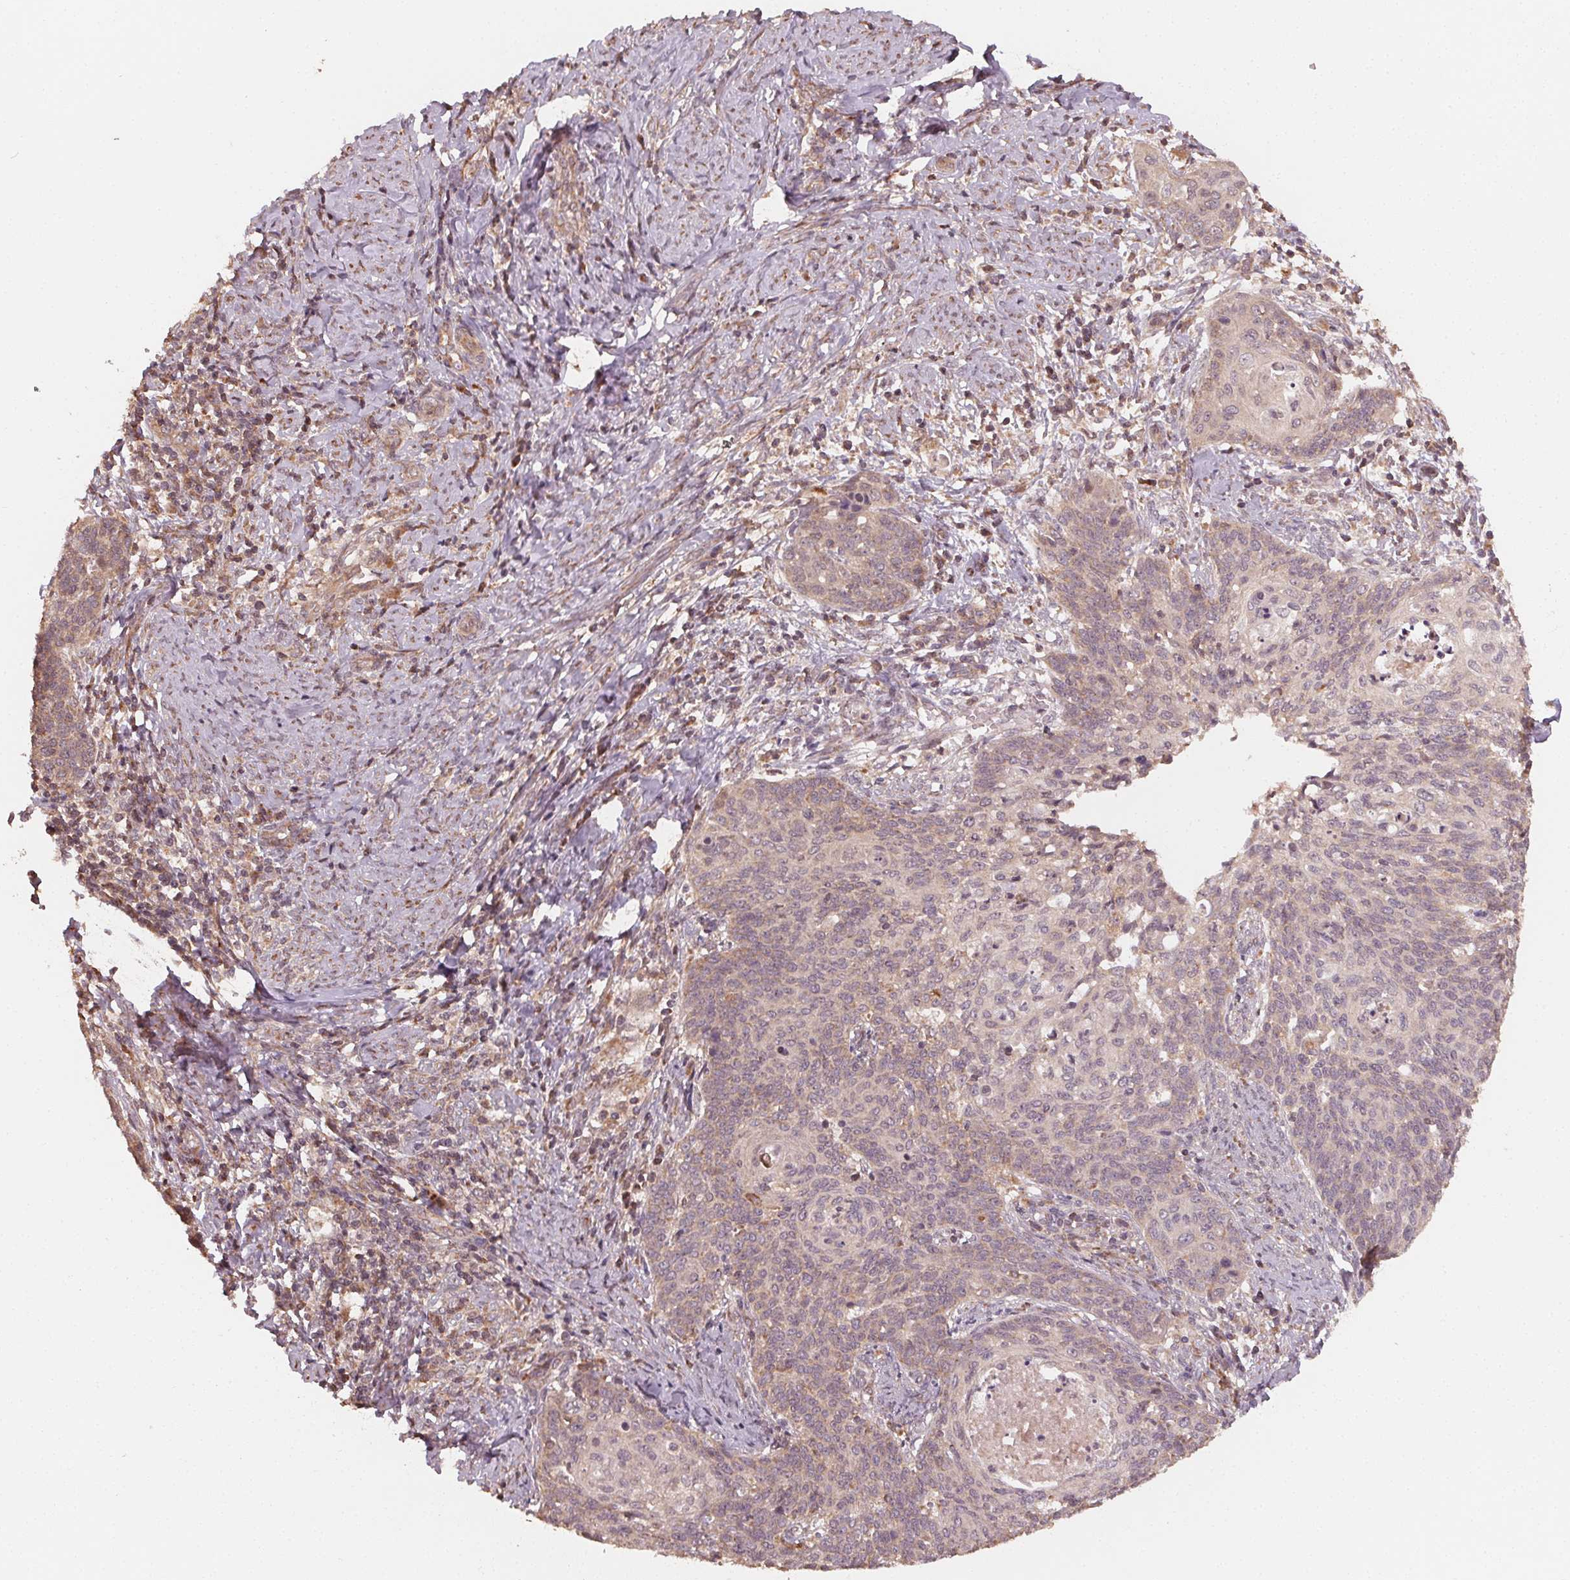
{"staining": {"intensity": "weak", "quantity": "<25%", "location": "cytoplasmic/membranous"}, "tissue": "cervical cancer", "cell_type": "Tumor cells", "image_type": "cancer", "snomed": [{"axis": "morphology", "description": "Normal tissue, NOS"}, {"axis": "morphology", "description": "Squamous cell carcinoma, NOS"}, {"axis": "topography", "description": "Cervix"}], "caption": "Tumor cells show no significant positivity in cervical cancer (squamous cell carcinoma).", "gene": "WBP2", "patient": {"sex": "female", "age": 39}}